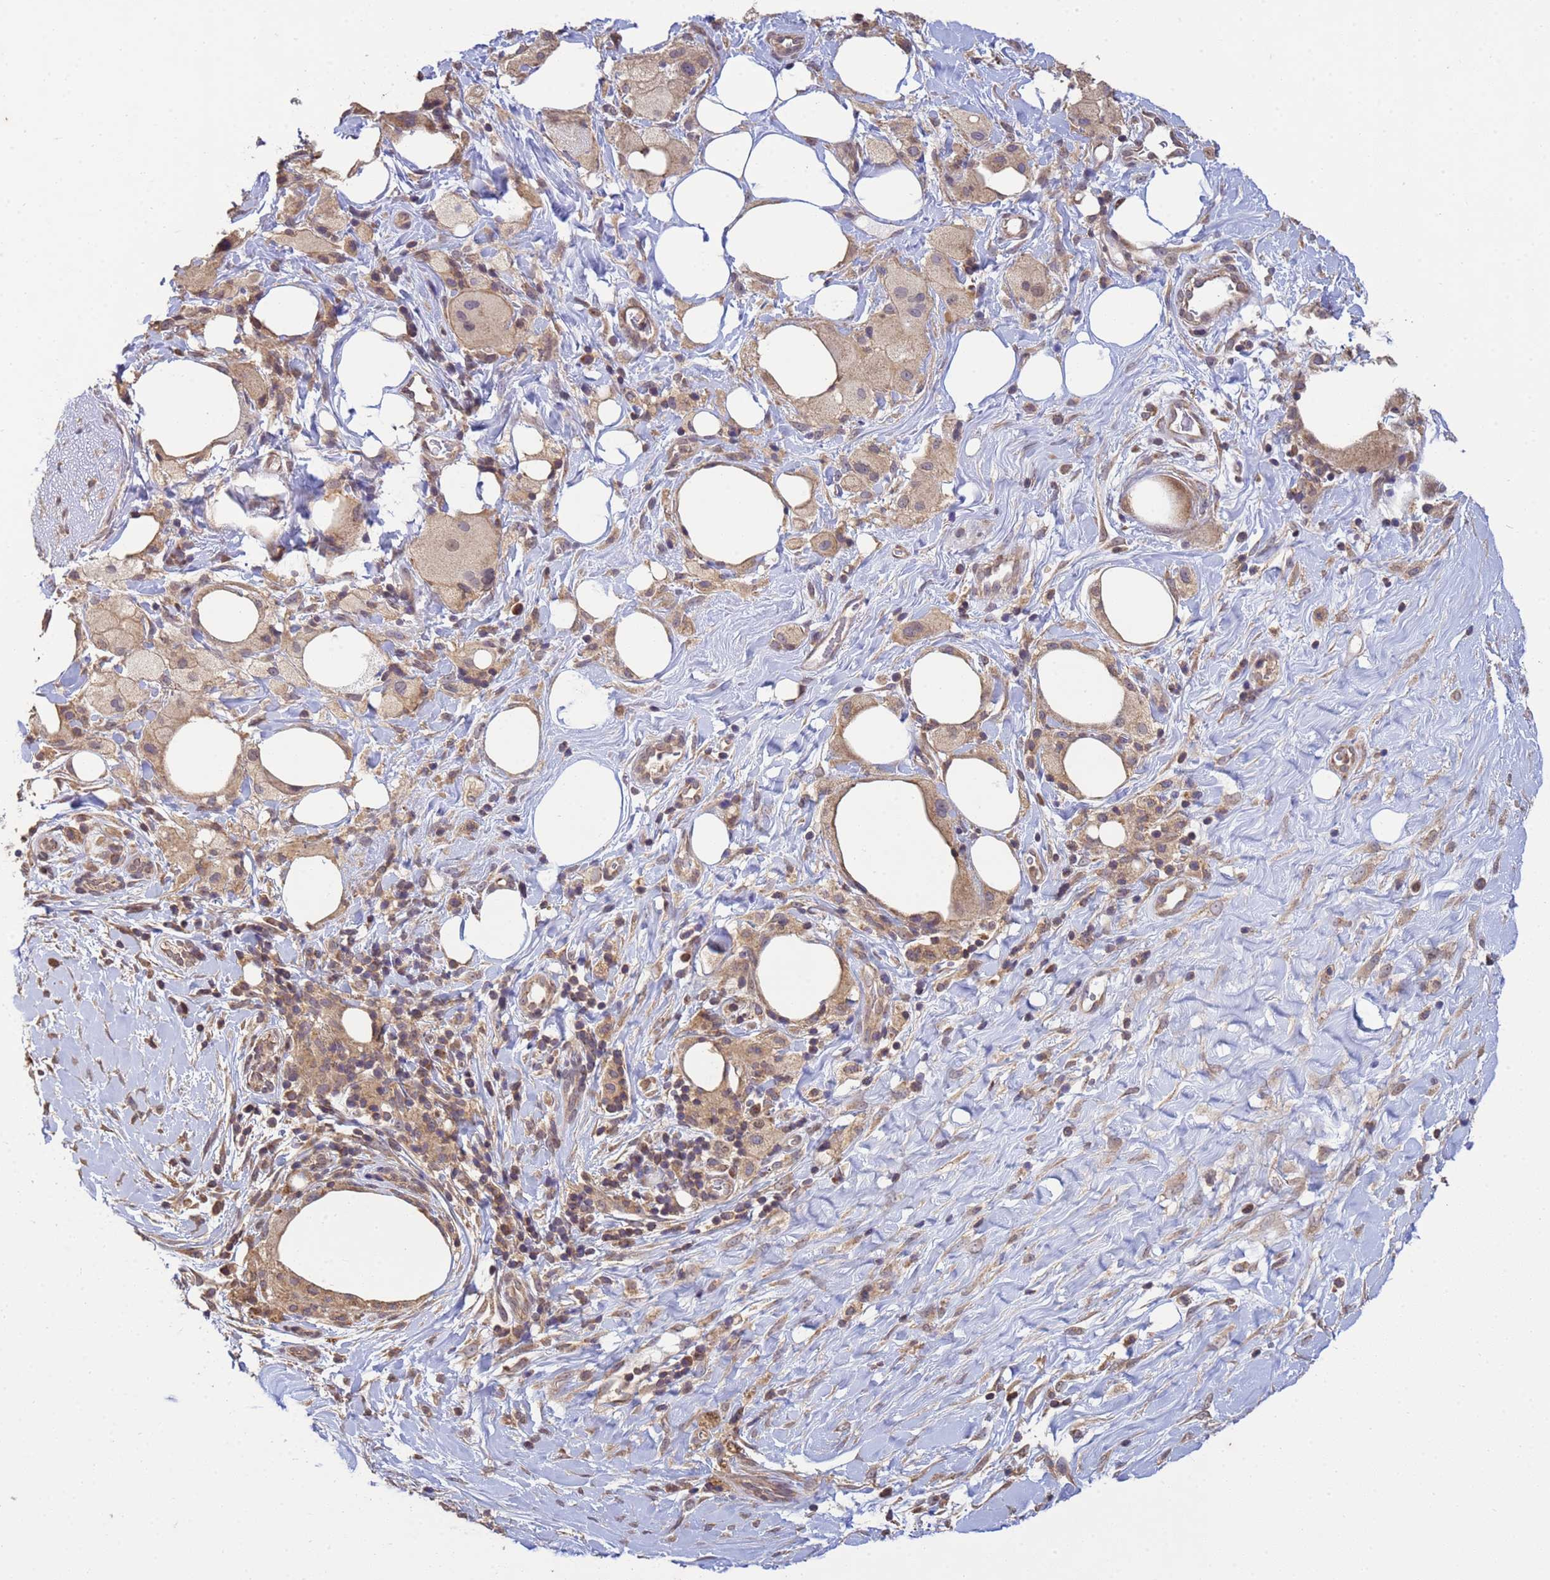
{"staining": {"intensity": "moderate", "quantity": ">75%", "location": "cytoplasmic/membranous"}, "tissue": "pancreatic cancer", "cell_type": "Tumor cells", "image_type": "cancer", "snomed": [{"axis": "morphology", "description": "Adenocarcinoma, NOS"}, {"axis": "topography", "description": "Pancreas"}], "caption": "Adenocarcinoma (pancreatic) stained with a protein marker displays moderate staining in tumor cells.", "gene": "P2RX7", "patient": {"sex": "male", "age": 58}}